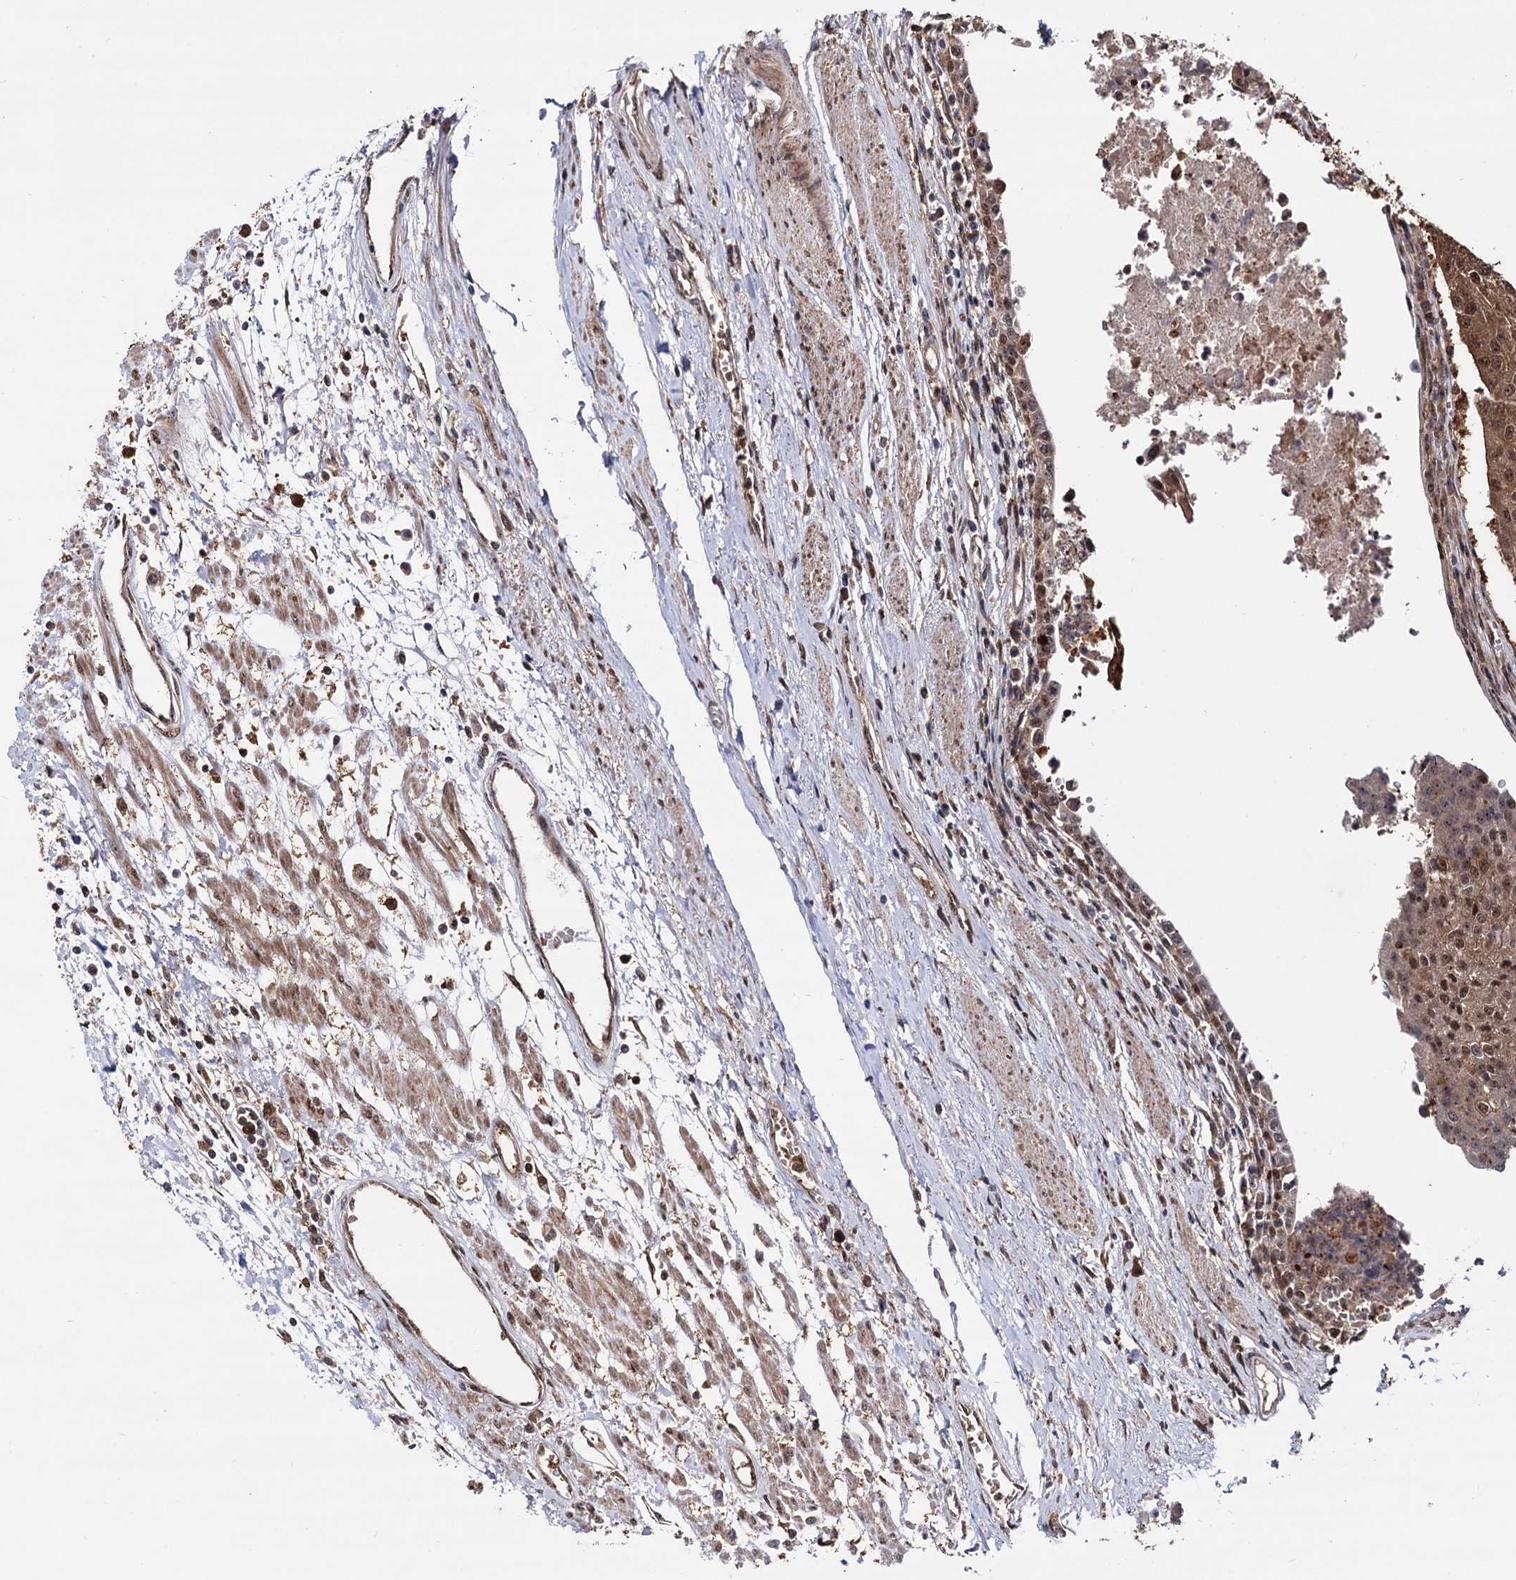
{"staining": {"intensity": "strong", "quantity": ">75%", "location": "cytoplasmic/membranous,nuclear"}, "tissue": "urothelial cancer", "cell_type": "Tumor cells", "image_type": "cancer", "snomed": [{"axis": "morphology", "description": "Urothelial carcinoma, High grade"}, {"axis": "topography", "description": "Urinary bladder"}], "caption": "This histopathology image reveals immunohistochemistry staining of urothelial cancer, with high strong cytoplasmic/membranous and nuclear expression in approximately >75% of tumor cells.", "gene": "PIGB", "patient": {"sex": "female", "age": 85}}